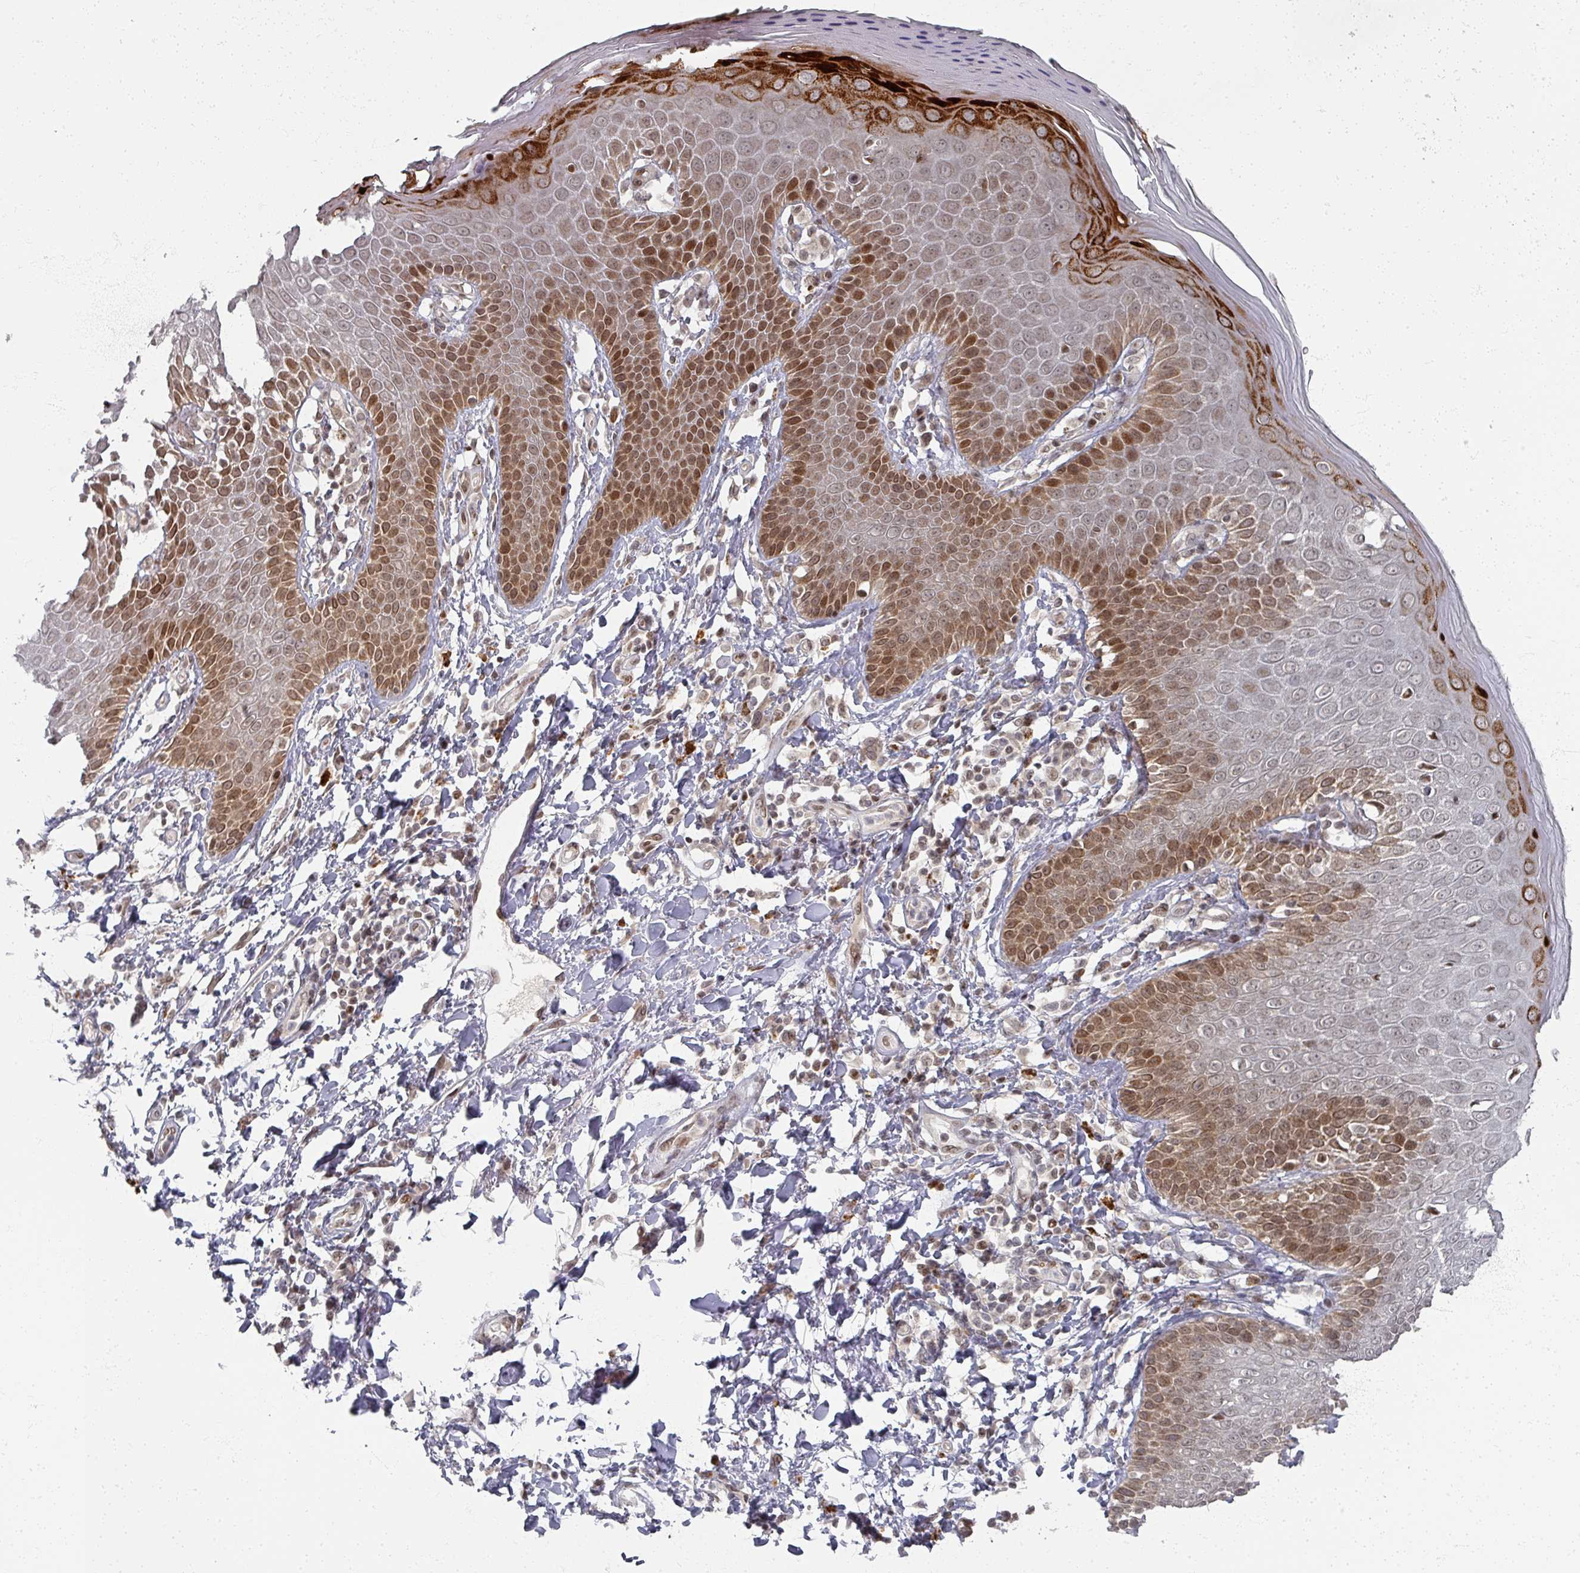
{"staining": {"intensity": "strong", "quantity": ">75%", "location": "cytoplasmic/membranous,nuclear"}, "tissue": "skin", "cell_type": "Epidermal cells", "image_type": "normal", "snomed": [{"axis": "morphology", "description": "Normal tissue, NOS"}, {"axis": "topography", "description": "Peripheral nerve tissue"}], "caption": "A high-resolution image shows immunohistochemistry (IHC) staining of normal skin, which reveals strong cytoplasmic/membranous,nuclear staining in approximately >75% of epidermal cells. (IHC, brightfield microscopy, high magnification).", "gene": "PSKH1", "patient": {"sex": "male", "age": 51}}